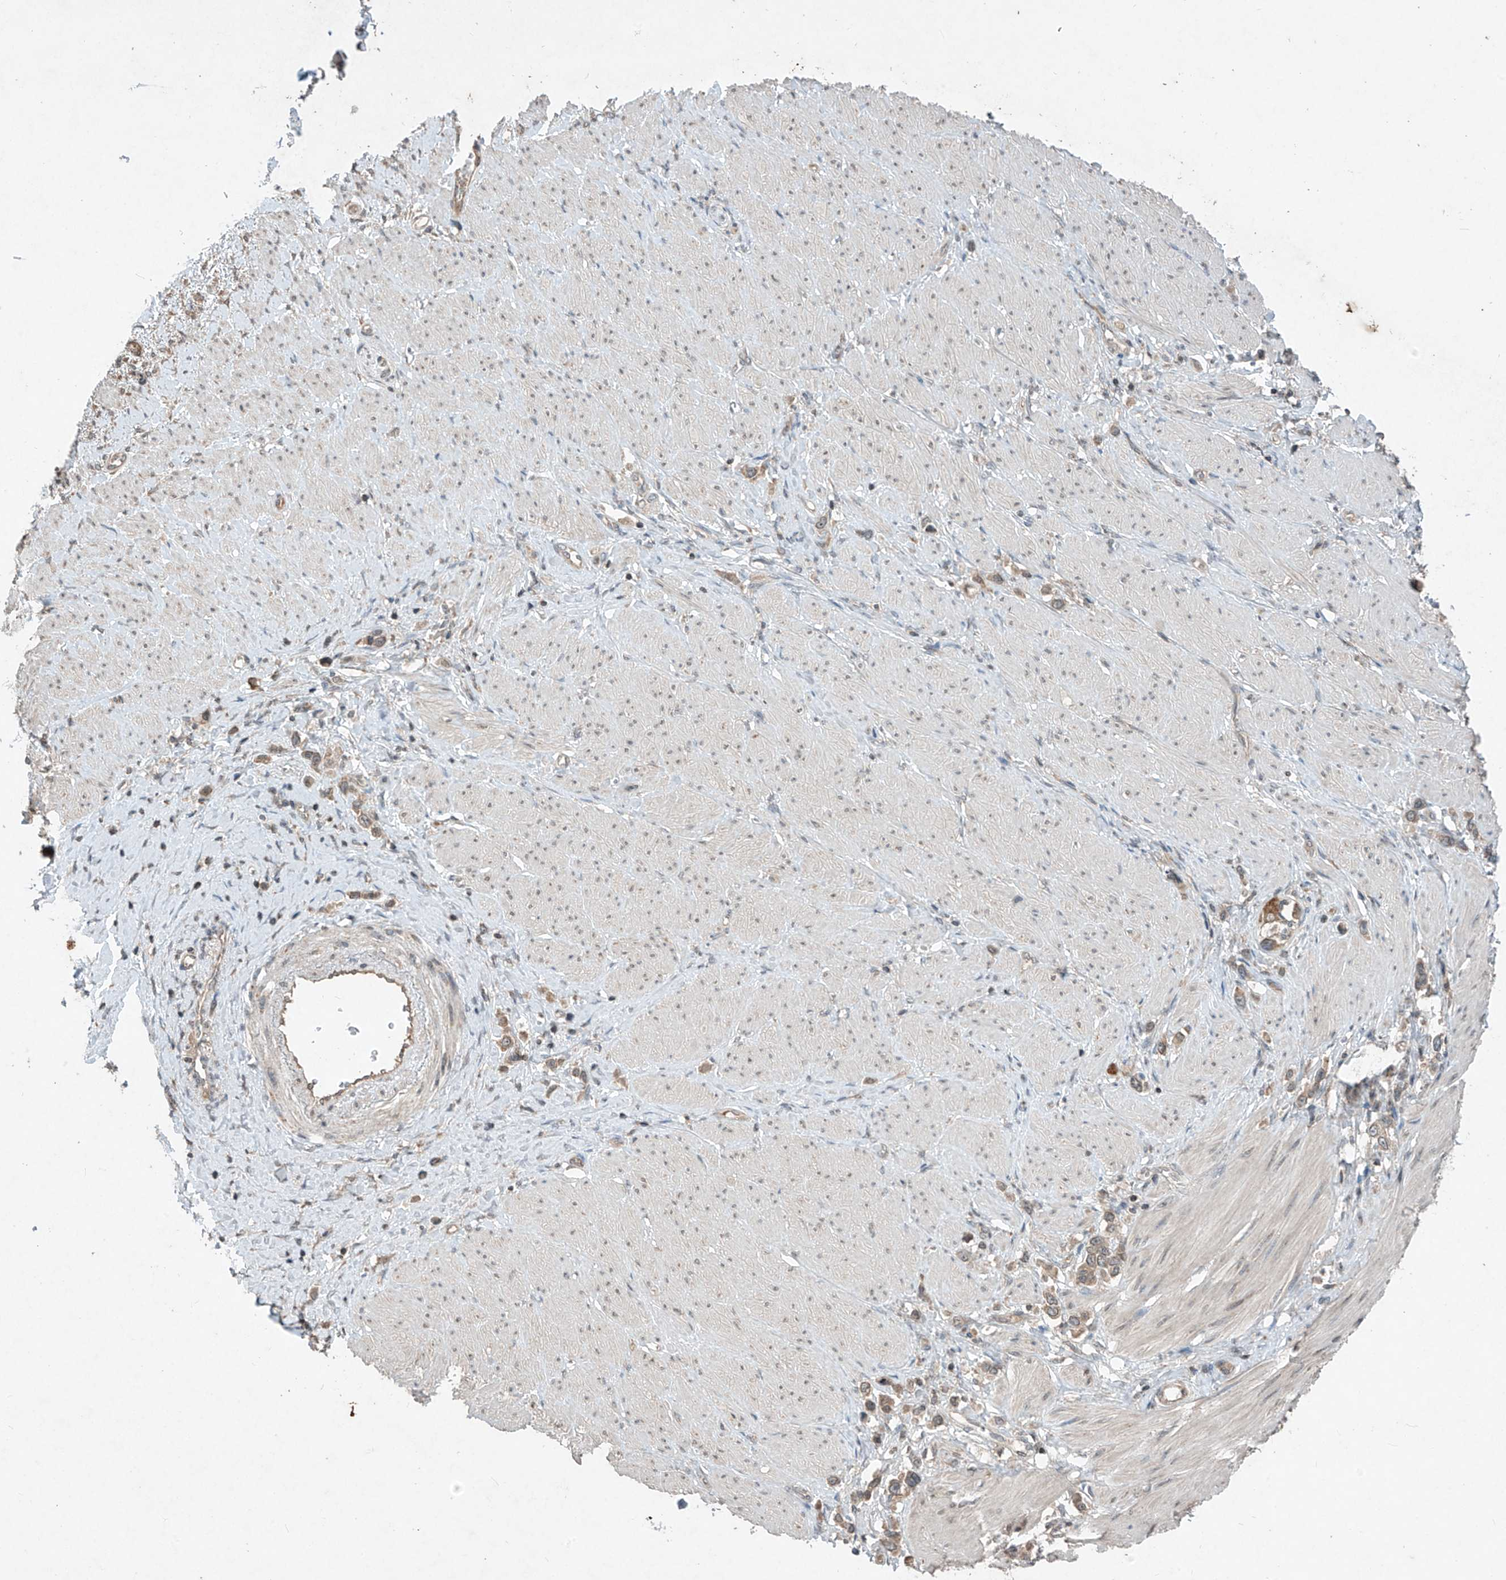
{"staining": {"intensity": "weak", "quantity": "25%-75%", "location": "cytoplasmic/membranous"}, "tissue": "stomach cancer", "cell_type": "Tumor cells", "image_type": "cancer", "snomed": [{"axis": "morphology", "description": "Adenocarcinoma, NOS"}, {"axis": "topography", "description": "Stomach"}], "caption": "This image exhibits immunohistochemistry (IHC) staining of stomach cancer (adenocarcinoma), with low weak cytoplasmic/membranous positivity in about 25%-75% of tumor cells.", "gene": "RPL34", "patient": {"sex": "female", "age": 65}}